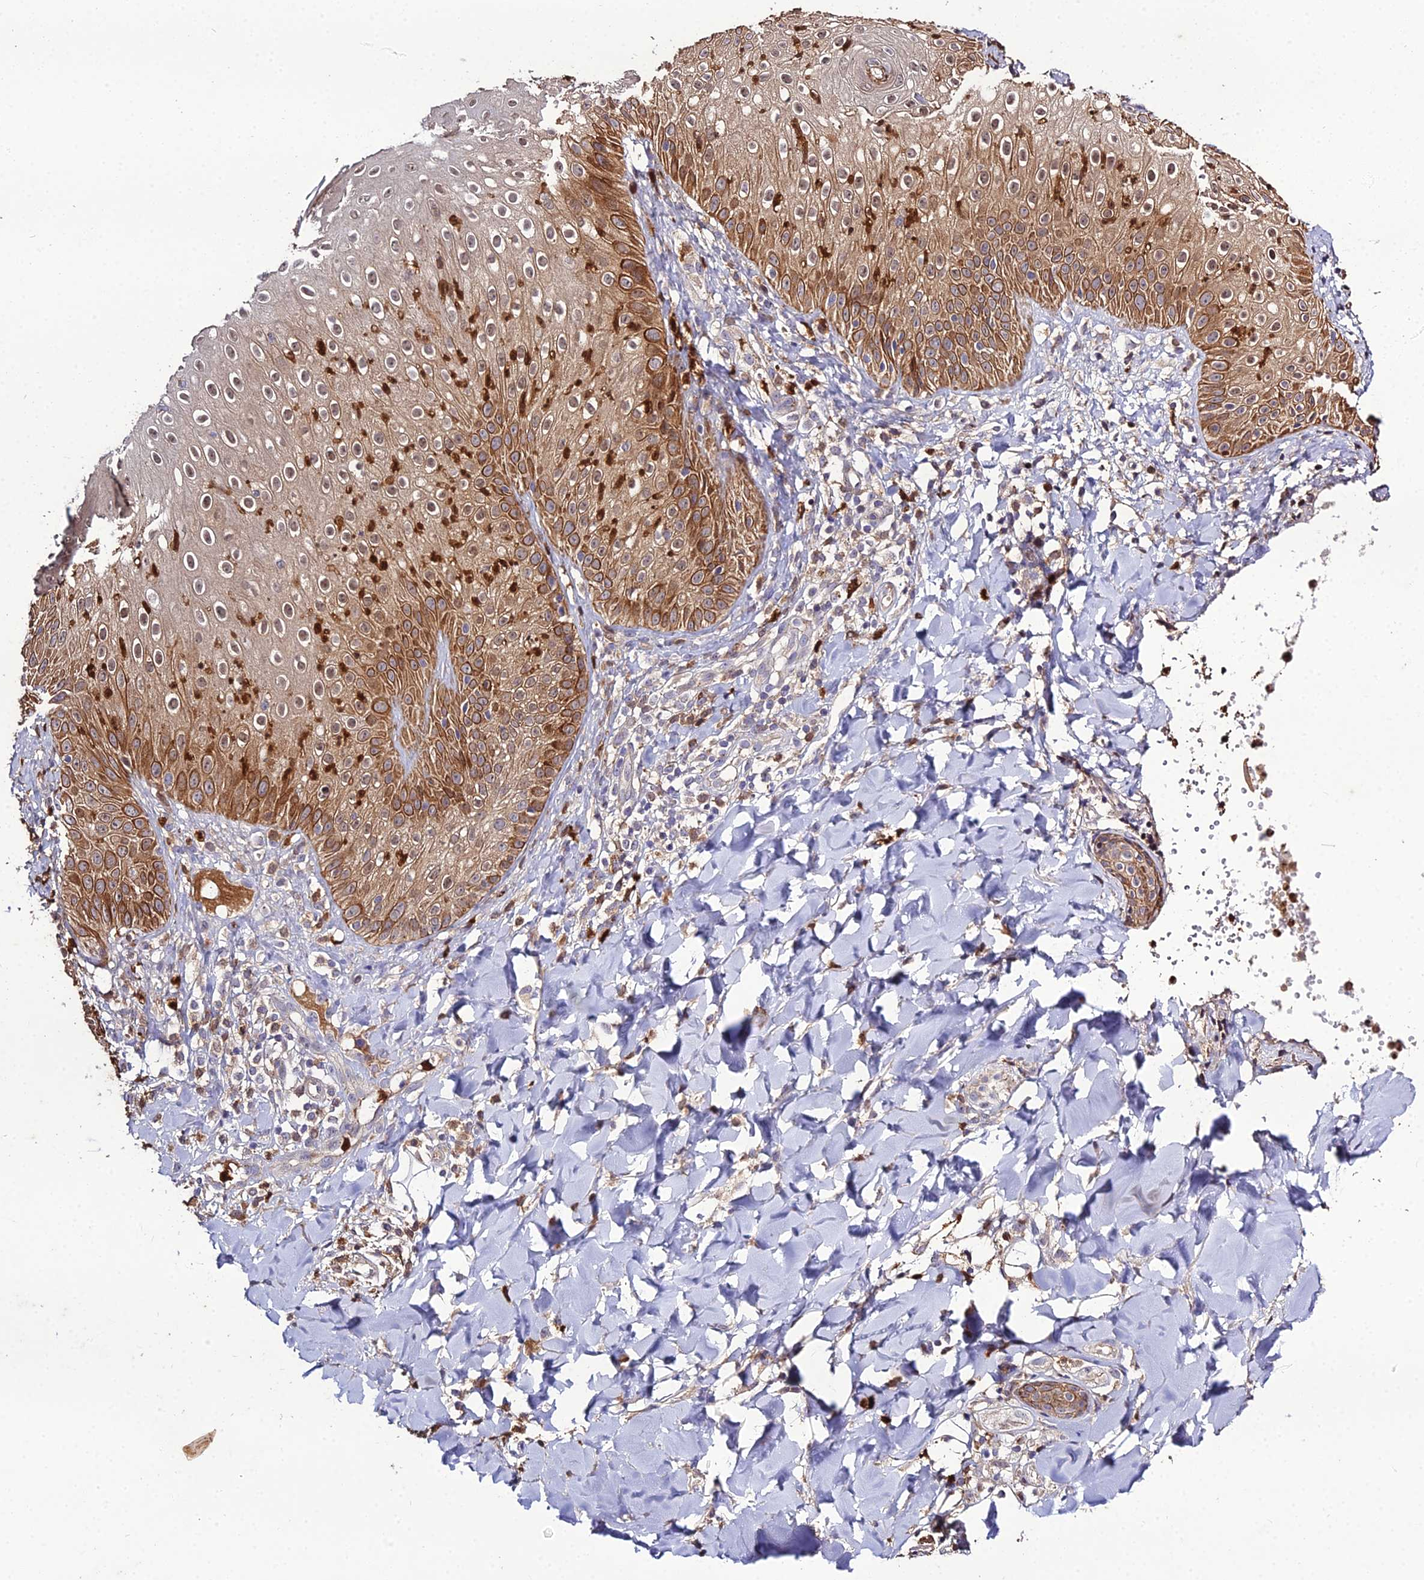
{"staining": {"intensity": "strong", "quantity": "25%-75%", "location": "cytoplasmic/membranous"}, "tissue": "skin", "cell_type": "Epidermal cells", "image_type": "normal", "snomed": [{"axis": "morphology", "description": "Normal tissue, NOS"}, {"axis": "morphology", "description": "Inflammation, NOS"}, {"axis": "topography", "description": "Soft tissue"}, {"axis": "topography", "description": "Anal"}], "caption": "Immunohistochemical staining of normal skin reveals high levels of strong cytoplasmic/membranous staining in about 25%-75% of epidermal cells.", "gene": "EID2", "patient": {"sex": "female", "age": 15}}